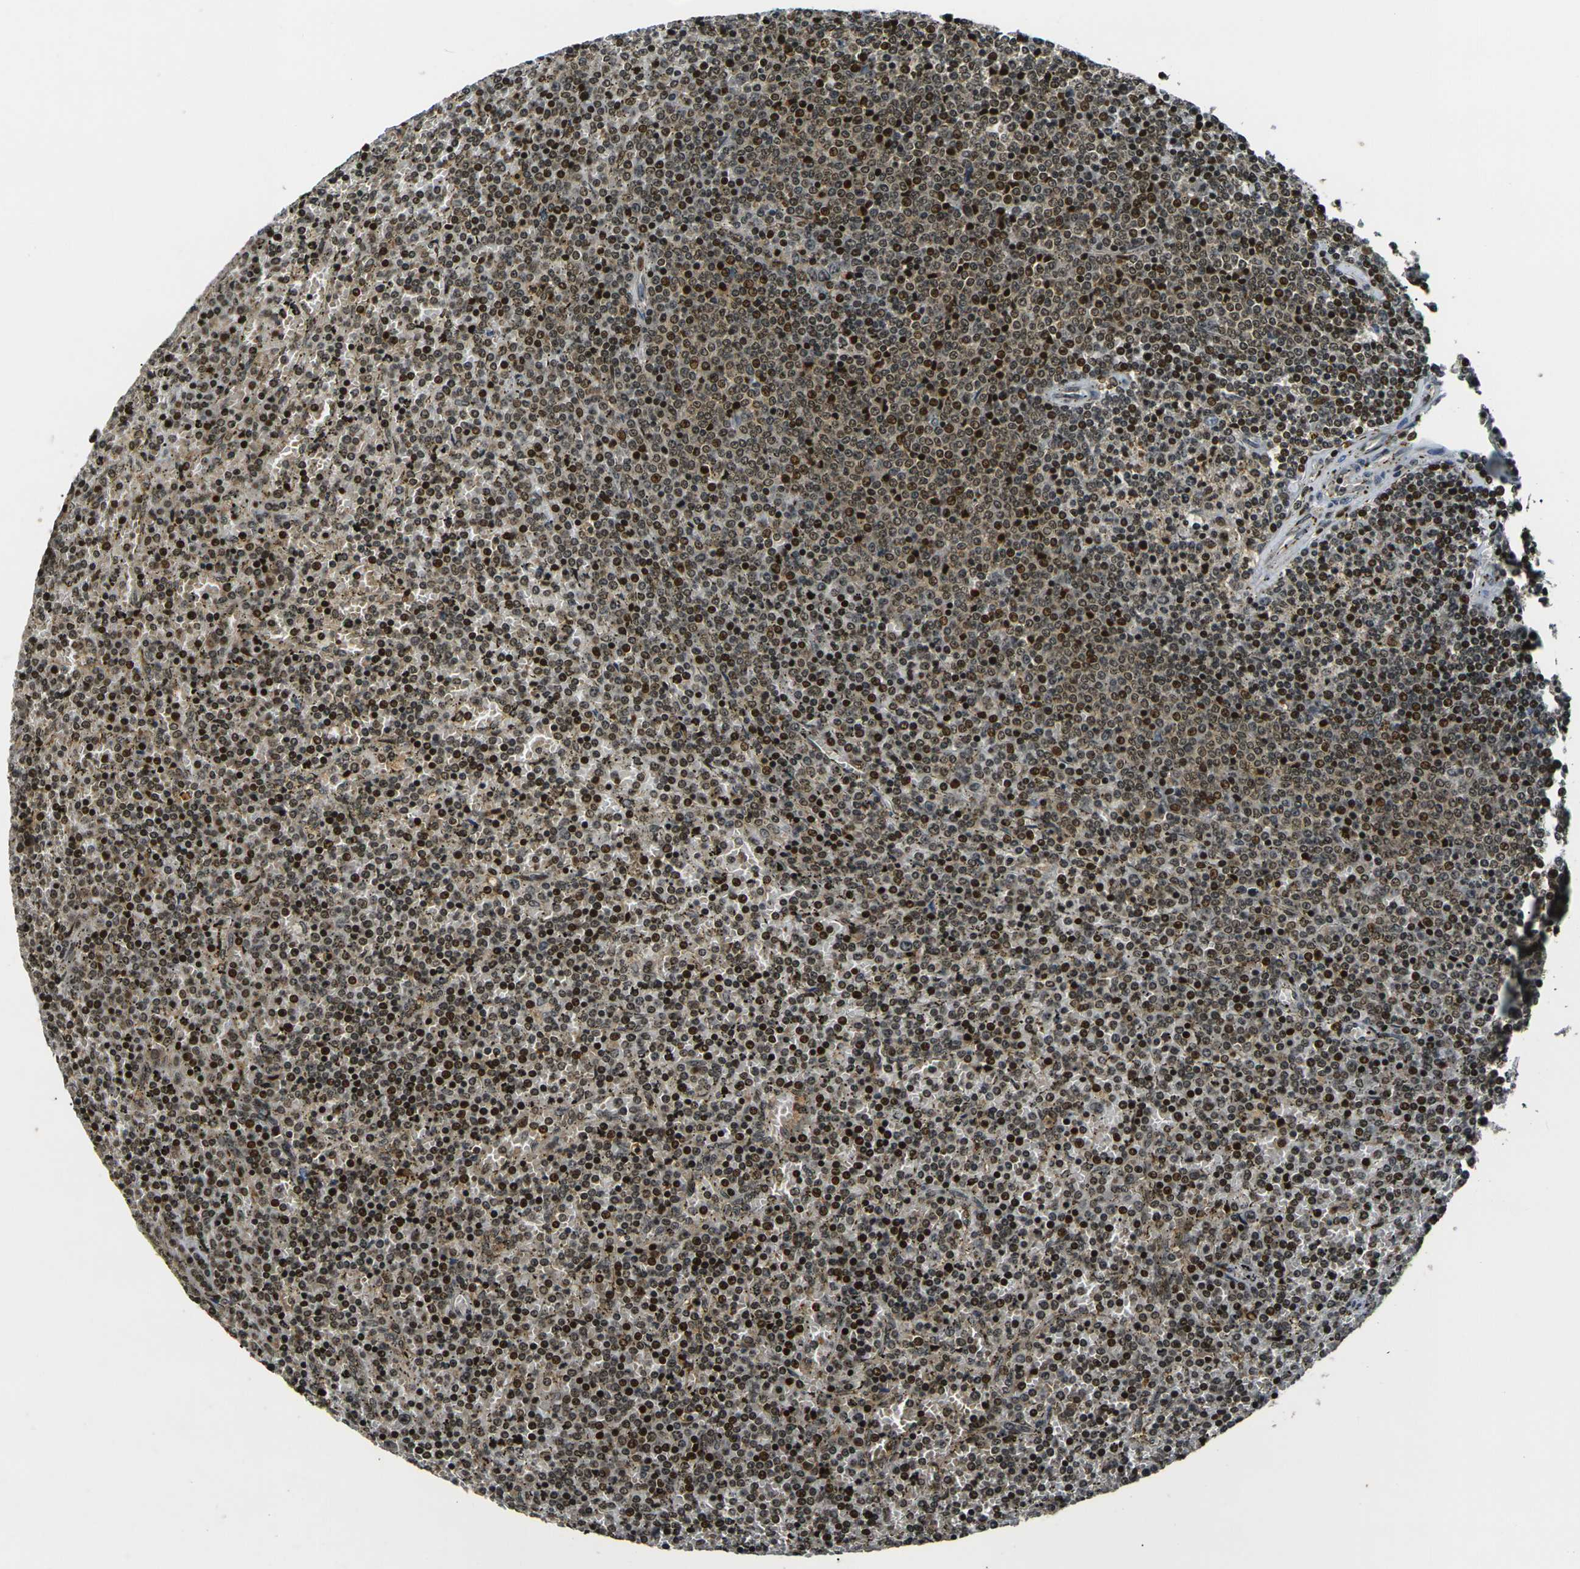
{"staining": {"intensity": "strong", "quantity": ">75%", "location": "nuclear"}, "tissue": "lymphoma", "cell_type": "Tumor cells", "image_type": "cancer", "snomed": [{"axis": "morphology", "description": "Malignant lymphoma, non-Hodgkin's type, Low grade"}, {"axis": "topography", "description": "Spleen"}], "caption": "Protein staining by IHC displays strong nuclear staining in approximately >75% of tumor cells in malignant lymphoma, non-Hodgkin's type (low-grade).", "gene": "ACTL6A", "patient": {"sex": "female", "age": 77}}